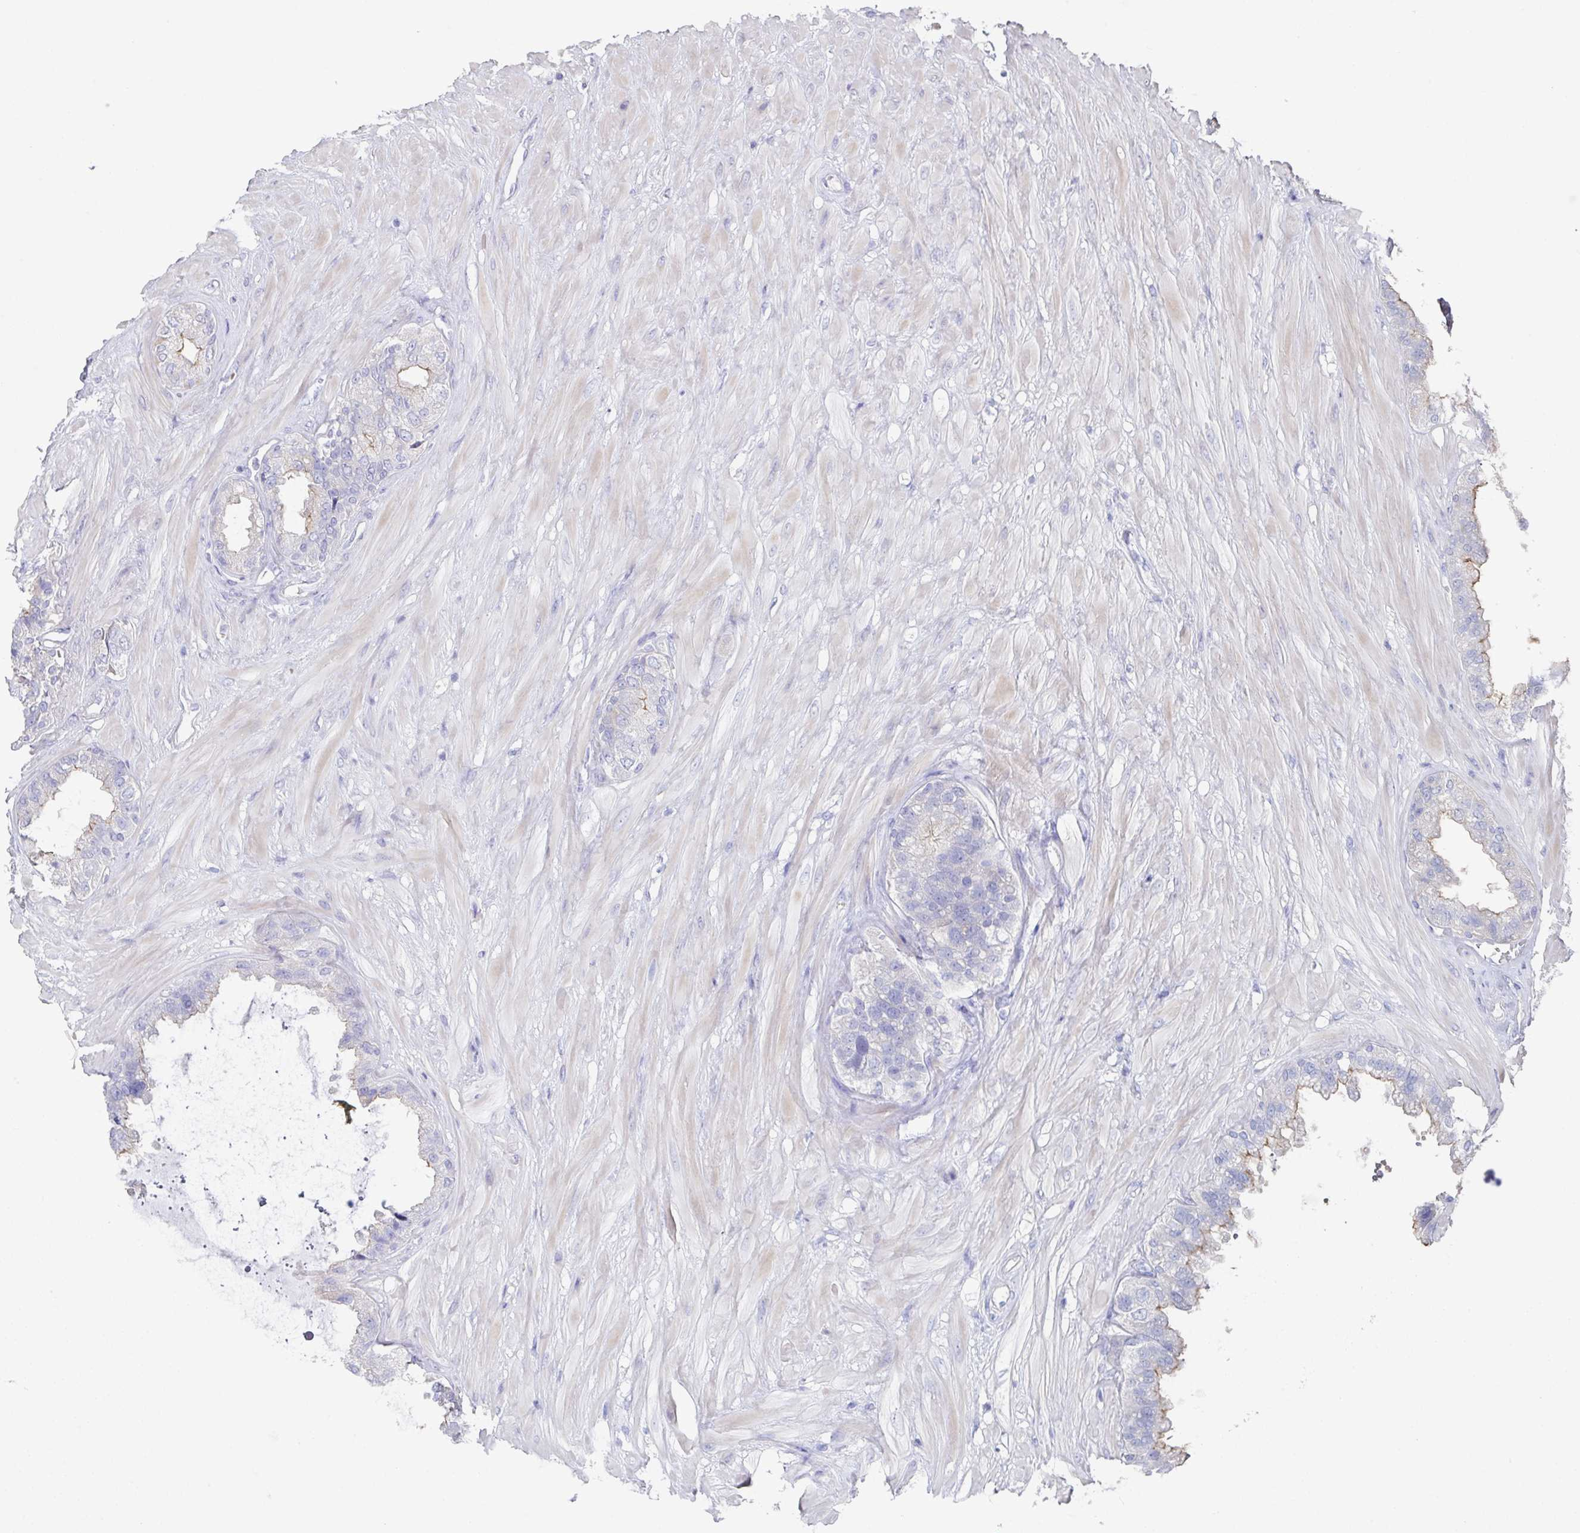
{"staining": {"intensity": "negative", "quantity": "none", "location": "none"}, "tissue": "seminal vesicle", "cell_type": "Glandular cells", "image_type": "normal", "snomed": [{"axis": "morphology", "description": "Normal tissue, NOS"}, {"axis": "topography", "description": "Seminal veicle"}, {"axis": "topography", "description": "Peripheral nerve tissue"}], "caption": "IHC image of normal seminal vesicle: seminal vesicle stained with DAB (3,3'-diaminobenzidine) exhibits no significant protein staining in glandular cells.", "gene": "SLC44A4", "patient": {"sex": "male", "age": 76}}